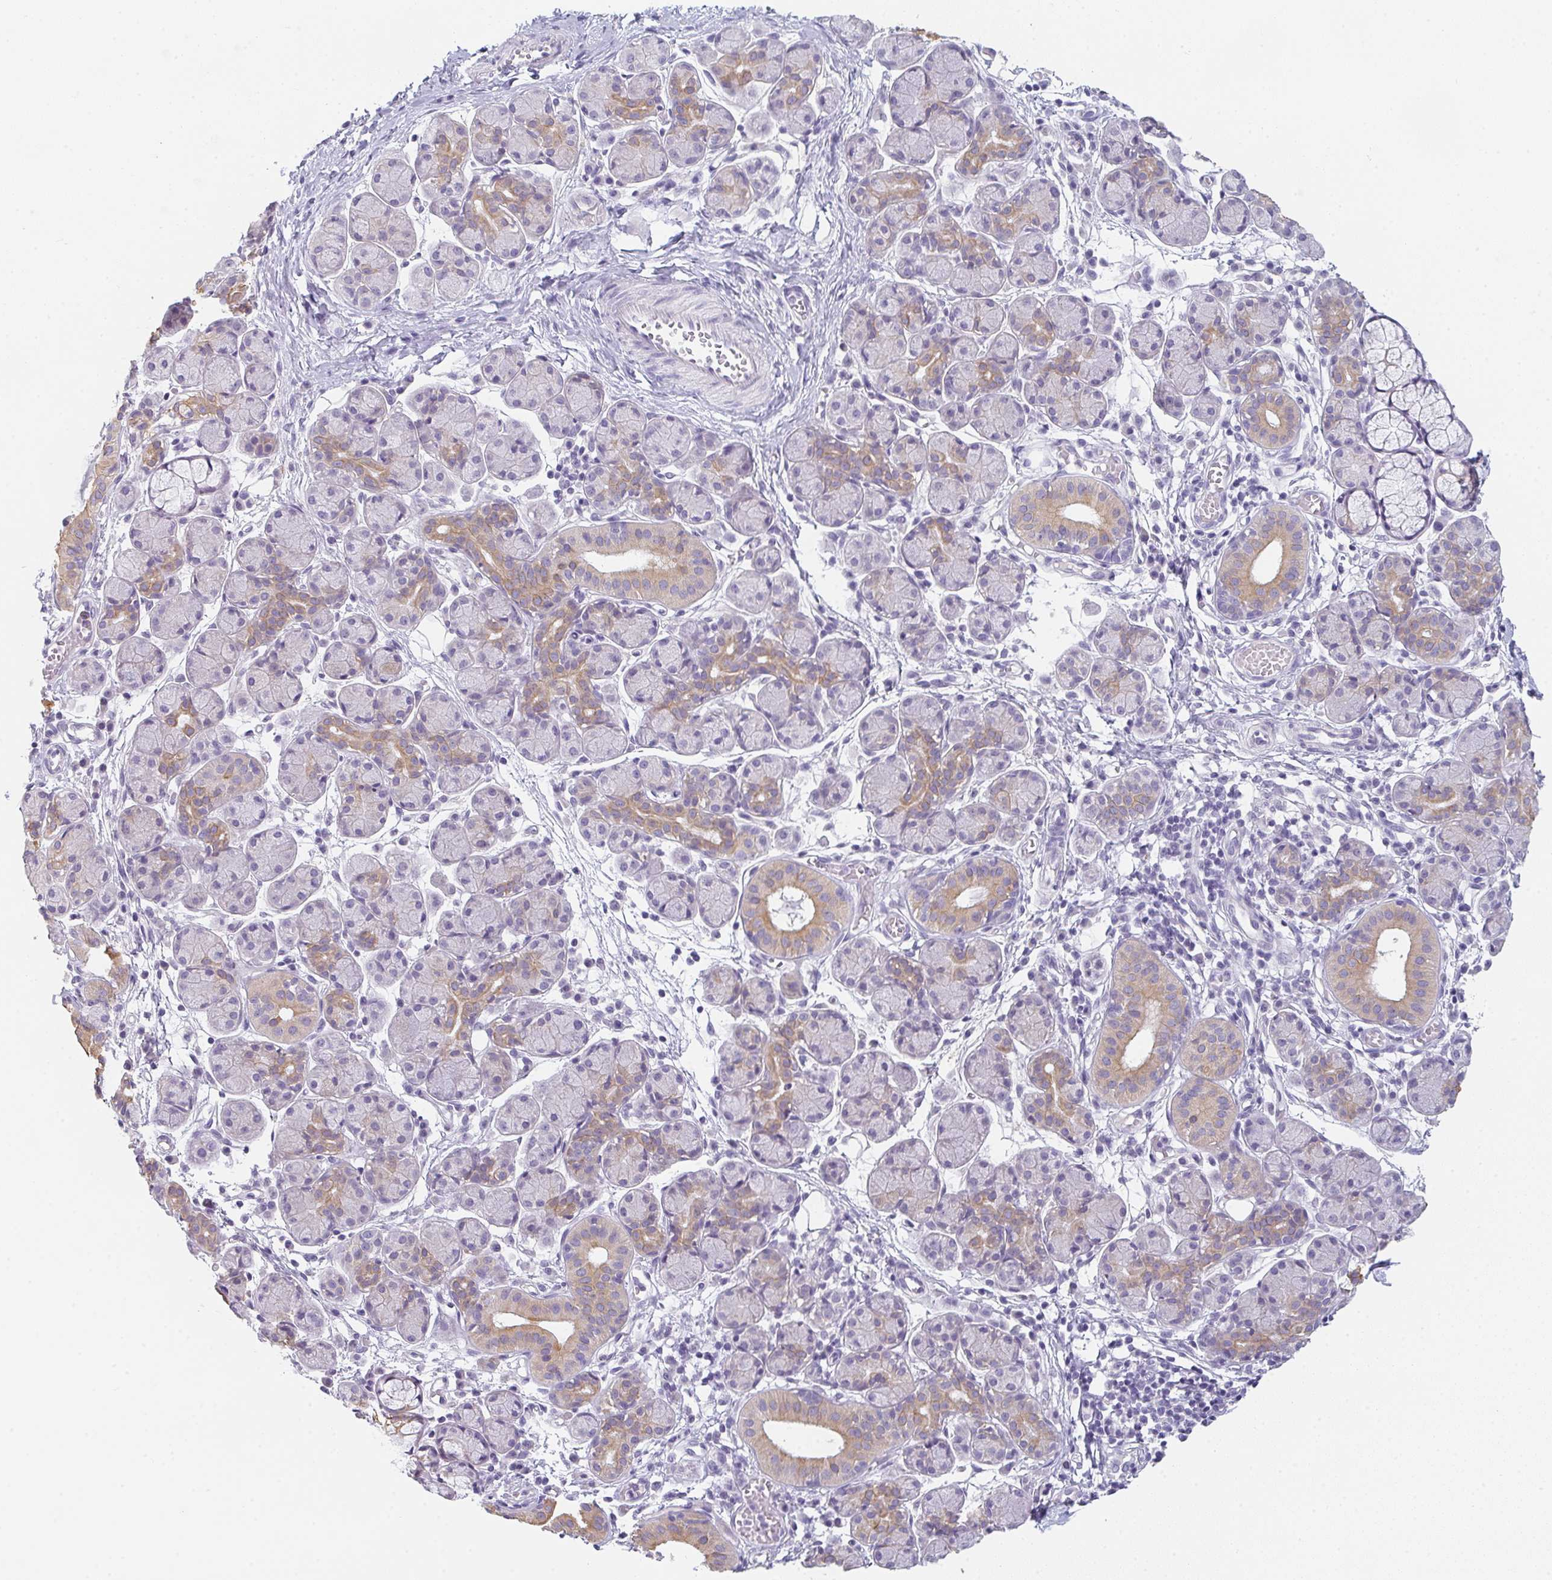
{"staining": {"intensity": "moderate", "quantity": "<25%", "location": "cytoplasmic/membranous"}, "tissue": "salivary gland", "cell_type": "Glandular cells", "image_type": "normal", "snomed": [{"axis": "morphology", "description": "Normal tissue, NOS"}, {"axis": "morphology", "description": "Inflammation, NOS"}, {"axis": "topography", "description": "Lymph node"}, {"axis": "topography", "description": "Salivary gland"}], "caption": "IHC photomicrograph of normal salivary gland: human salivary gland stained using immunohistochemistry (IHC) exhibits low levels of moderate protein expression localized specifically in the cytoplasmic/membranous of glandular cells, appearing as a cytoplasmic/membranous brown color.", "gene": "C1QTNF8", "patient": {"sex": "male", "age": 3}}